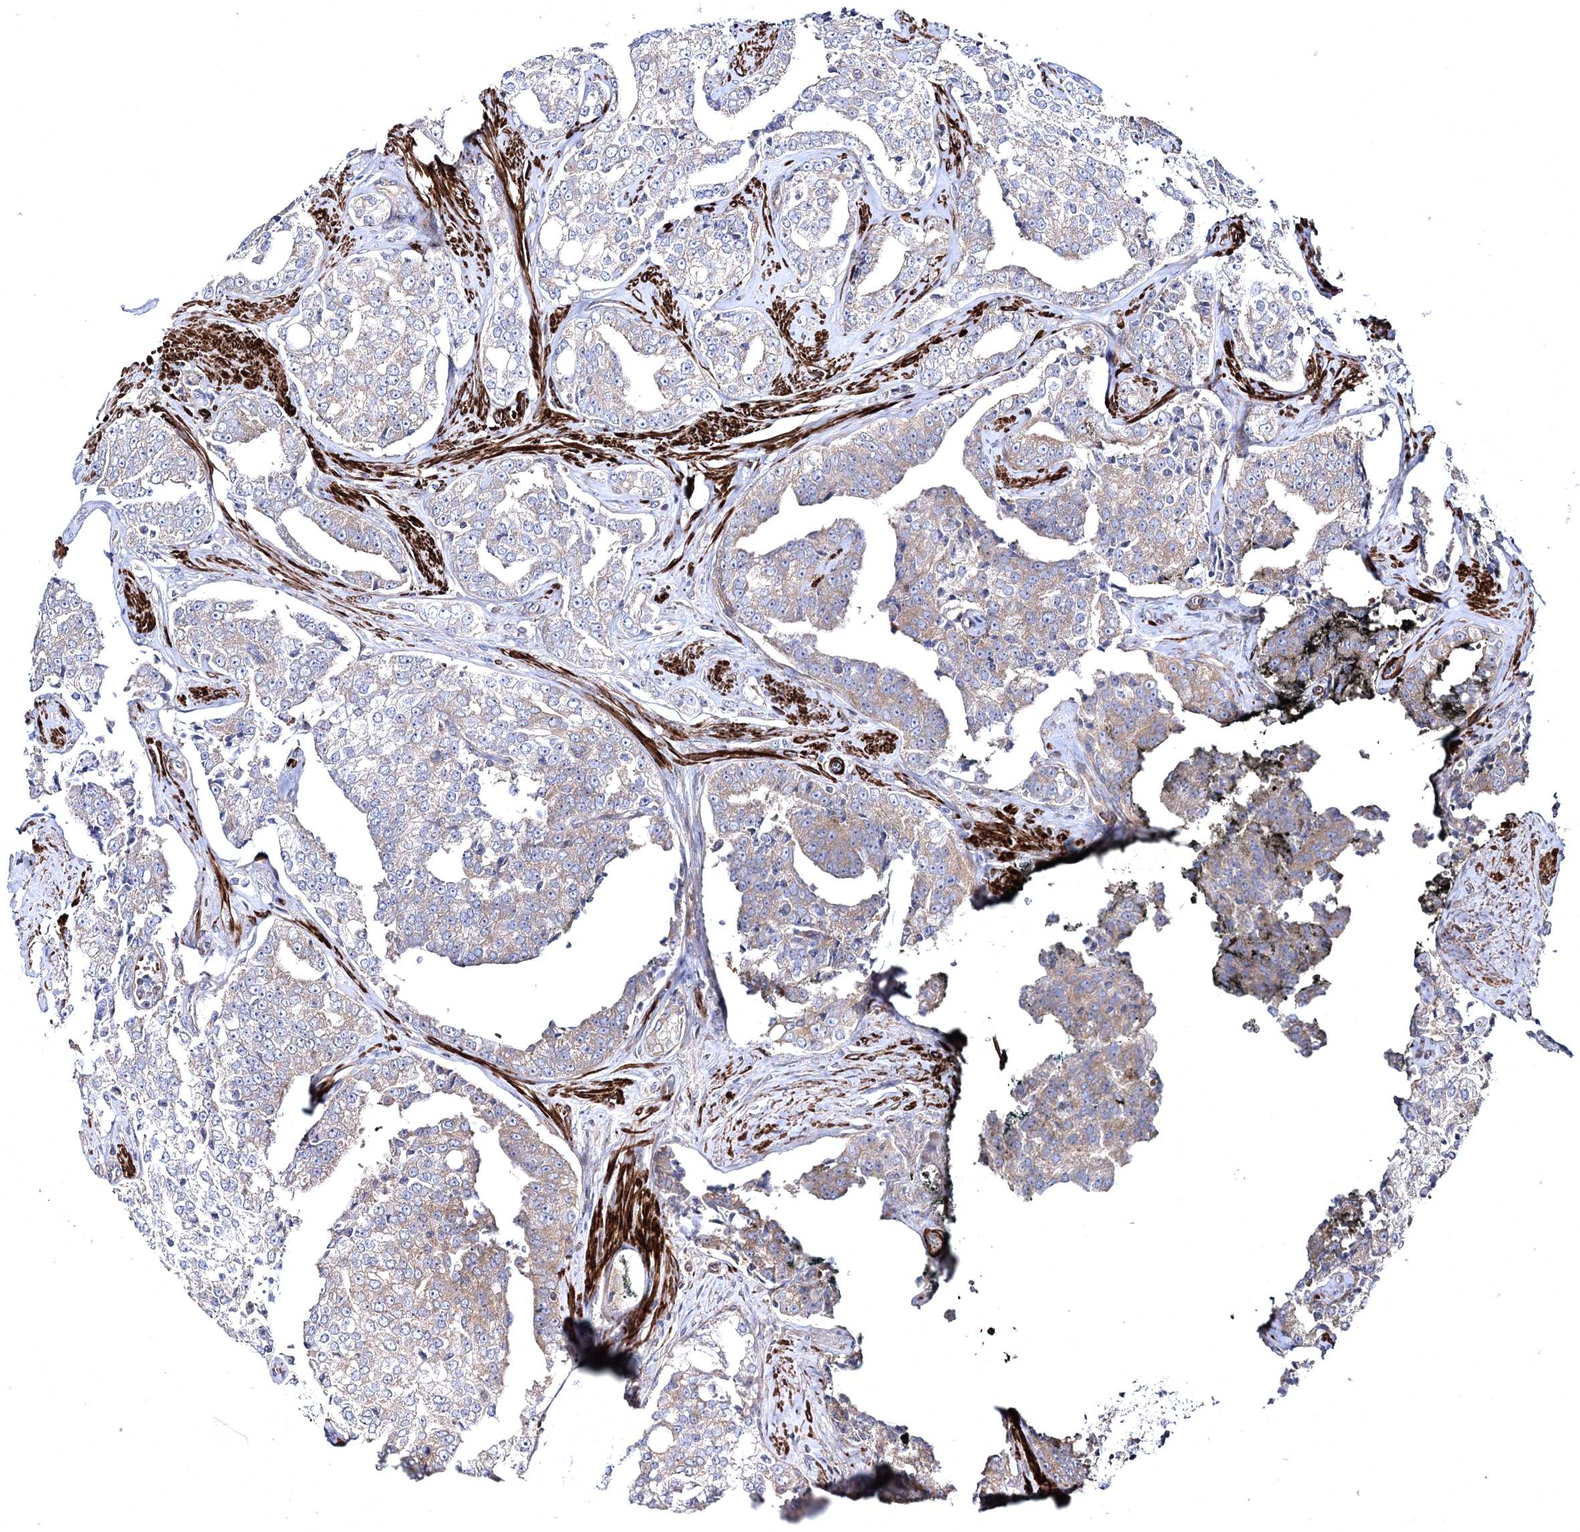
{"staining": {"intensity": "negative", "quantity": "none", "location": "none"}, "tissue": "prostate cancer", "cell_type": "Tumor cells", "image_type": "cancer", "snomed": [{"axis": "morphology", "description": "Adenocarcinoma, High grade"}, {"axis": "topography", "description": "Prostate"}], "caption": "Tumor cells show no significant staining in prostate cancer (high-grade adenocarcinoma). (DAB (3,3'-diaminobenzidine) immunohistochemistry, high magnification).", "gene": "ZSWIM6", "patient": {"sex": "male", "age": 71}}